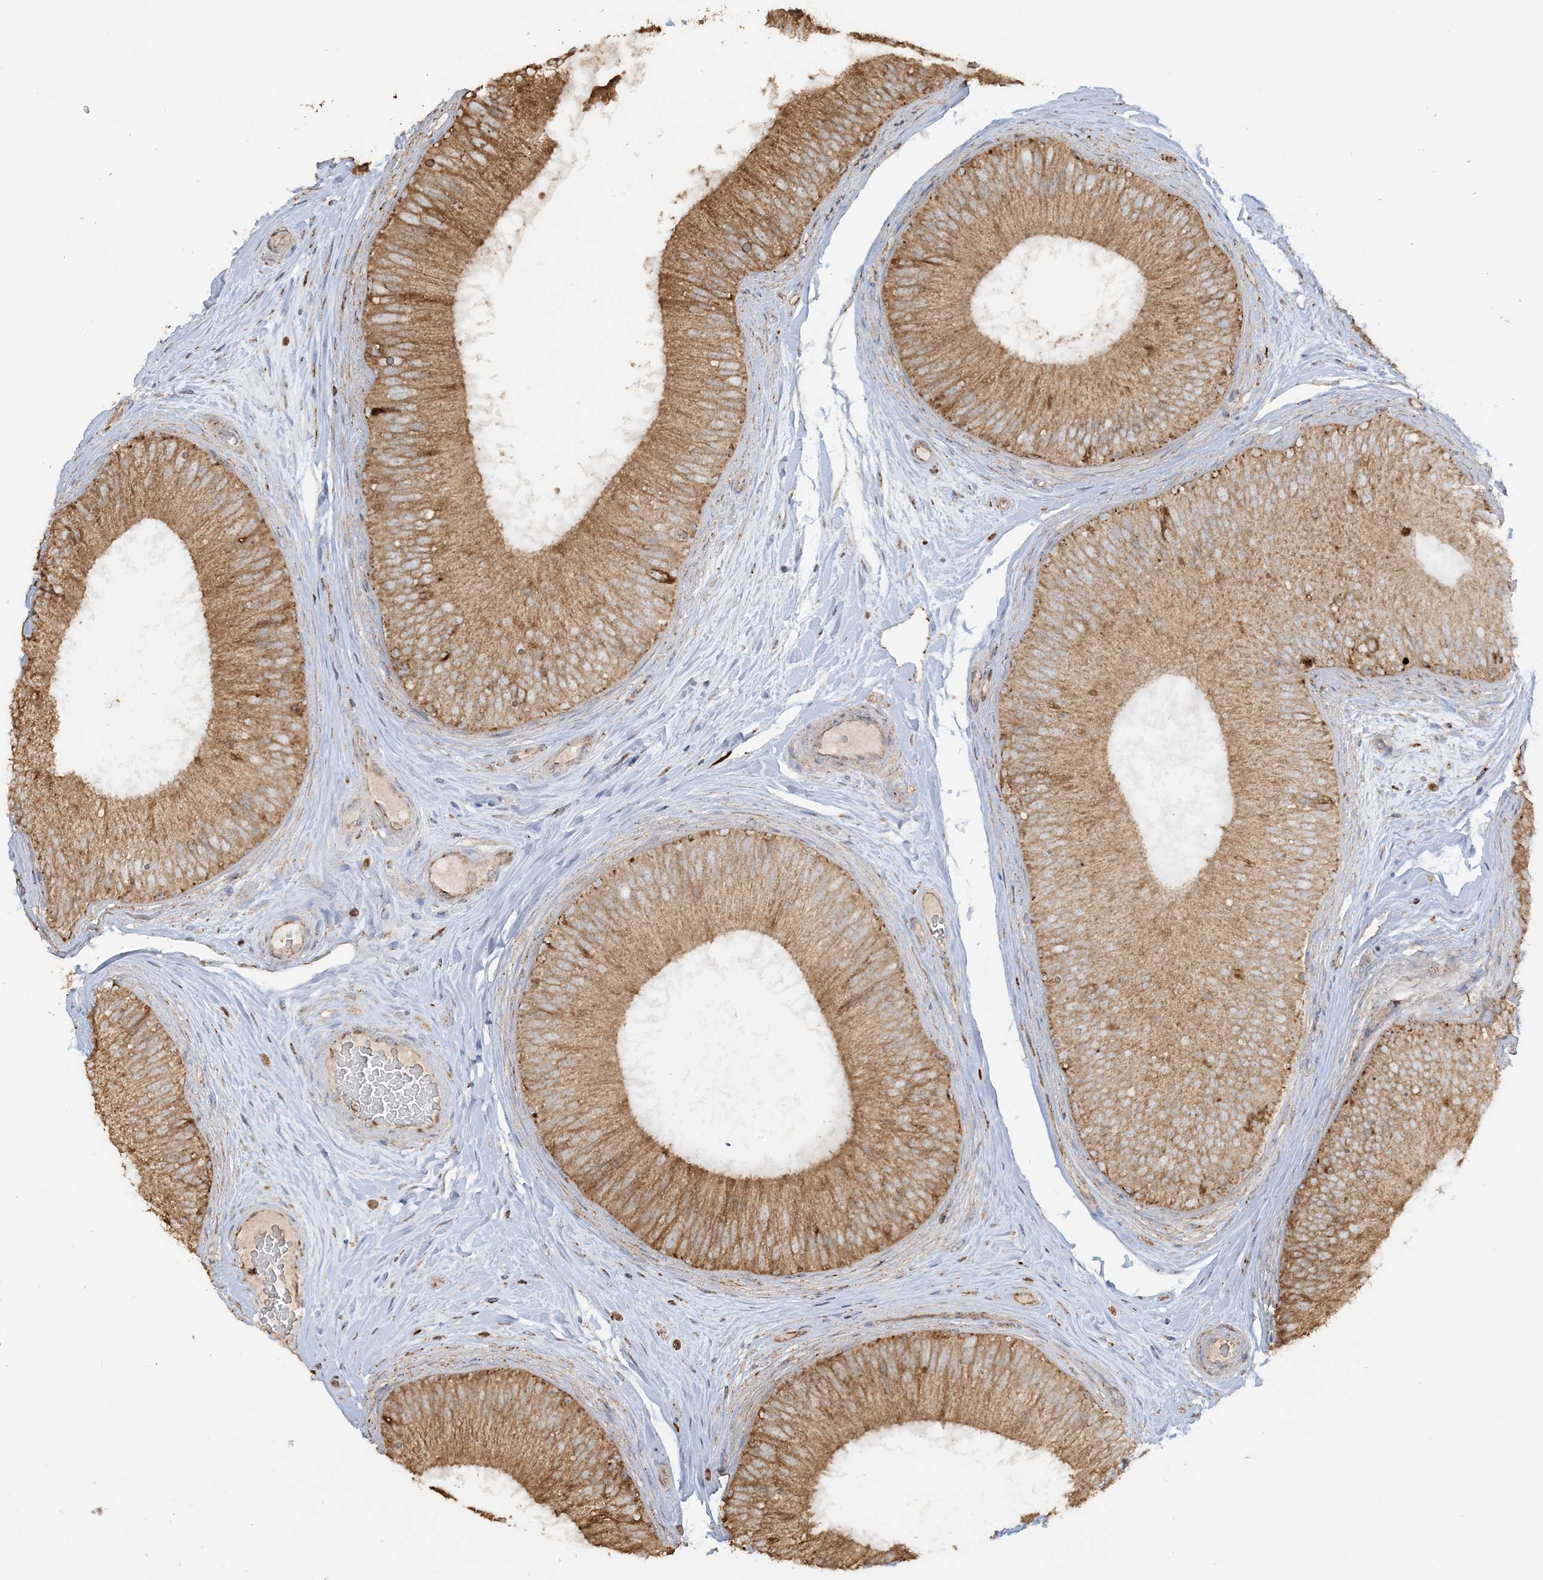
{"staining": {"intensity": "strong", "quantity": ">75%", "location": "cytoplasmic/membranous"}, "tissue": "epididymis", "cell_type": "Glandular cells", "image_type": "normal", "snomed": [{"axis": "morphology", "description": "Normal tissue, NOS"}, {"axis": "topography", "description": "Epididymis"}], "caption": "Protein analysis of benign epididymis demonstrates strong cytoplasmic/membranous positivity in about >75% of glandular cells. (Brightfield microscopy of DAB IHC at high magnification).", "gene": "AGA", "patient": {"sex": "male", "age": 45}}